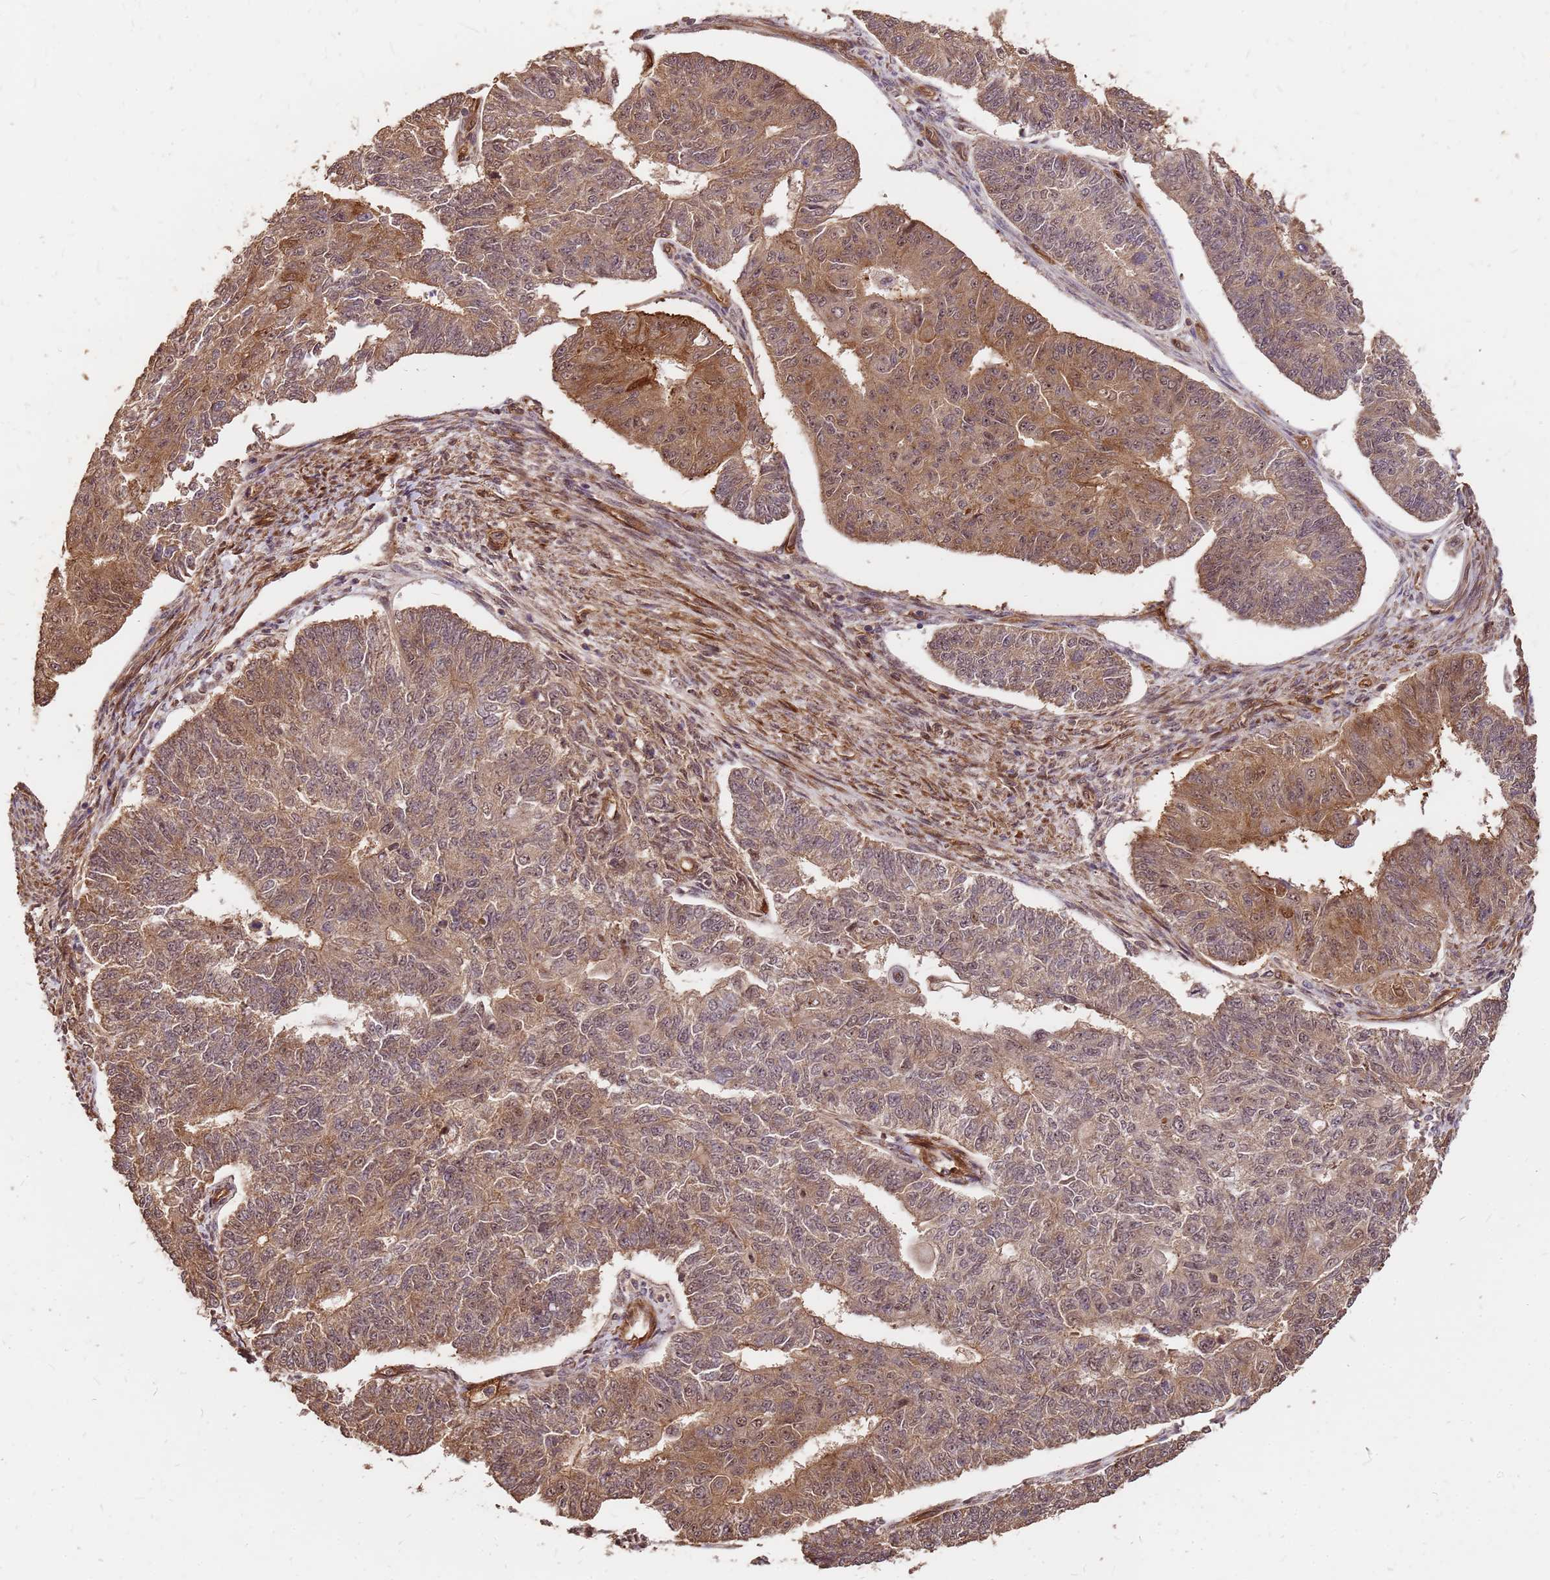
{"staining": {"intensity": "moderate", "quantity": ">75%", "location": "cytoplasmic/membranous,nuclear"}, "tissue": "endometrial cancer", "cell_type": "Tumor cells", "image_type": "cancer", "snomed": [{"axis": "morphology", "description": "Adenocarcinoma, NOS"}, {"axis": "topography", "description": "Endometrium"}], "caption": "Tumor cells show medium levels of moderate cytoplasmic/membranous and nuclear positivity in about >75% of cells in adenocarcinoma (endometrial).", "gene": "GPATCH8", "patient": {"sex": "female", "age": 32}}